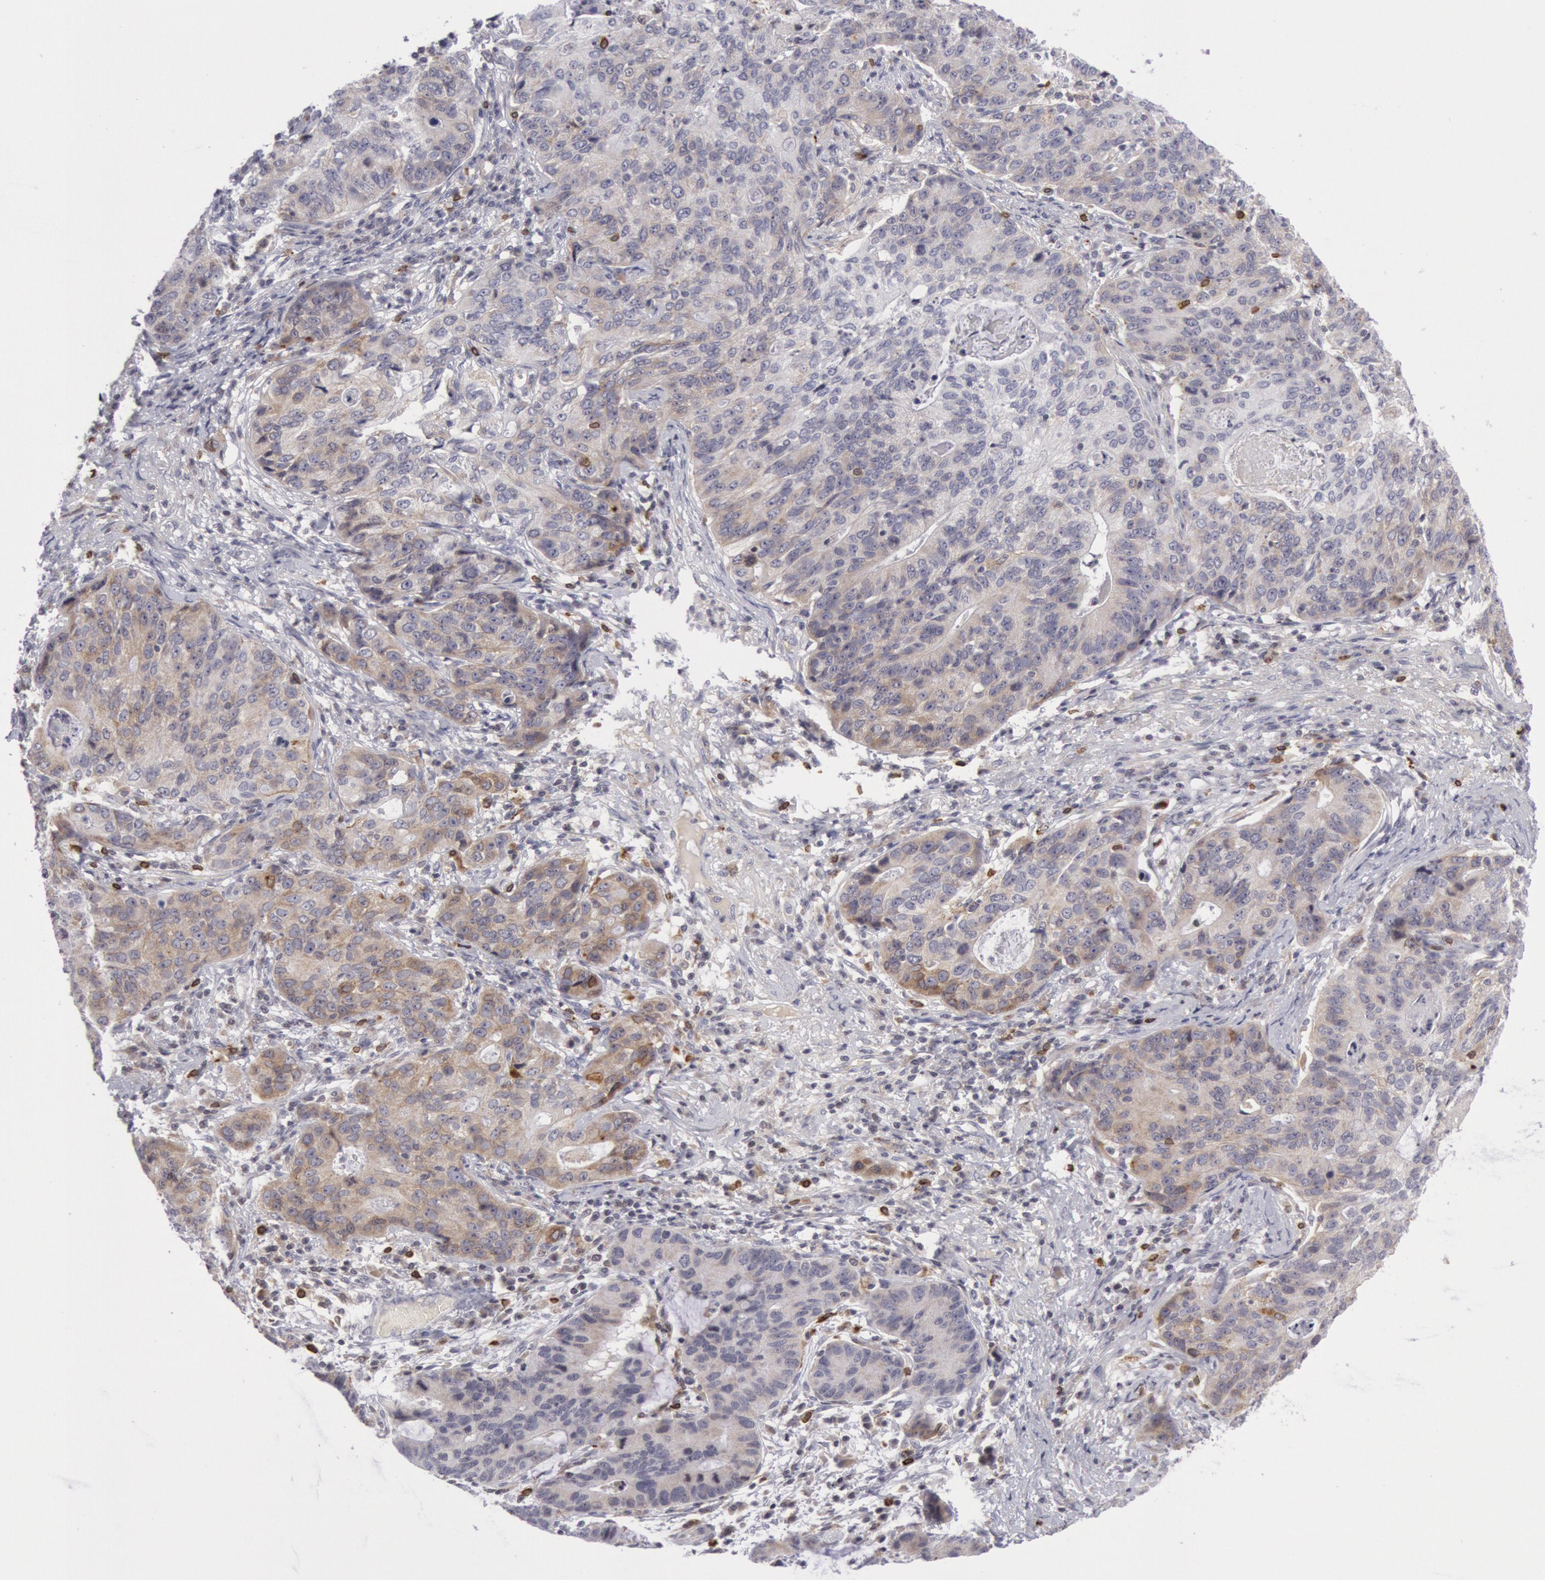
{"staining": {"intensity": "weak", "quantity": "<25%", "location": "cytoplasmic/membranous"}, "tissue": "stomach cancer", "cell_type": "Tumor cells", "image_type": "cancer", "snomed": [{"axis": "morphology", "description": "Adenocarcinoma, NOS"}, {"axis": "topography", "description": "Esophagus"}, {"axis": "topography", "description": "Stomach"}], "caption": "IHC histopathology image of neoplastic tissue: human adenocarcinoma (stomach) stained with DAB (3,3'-diaminobenzidine) exhibits no significant protein staining in tumor cells.", "gene": "PTGS2", "patient": {"sex": "male", "age": 74}}